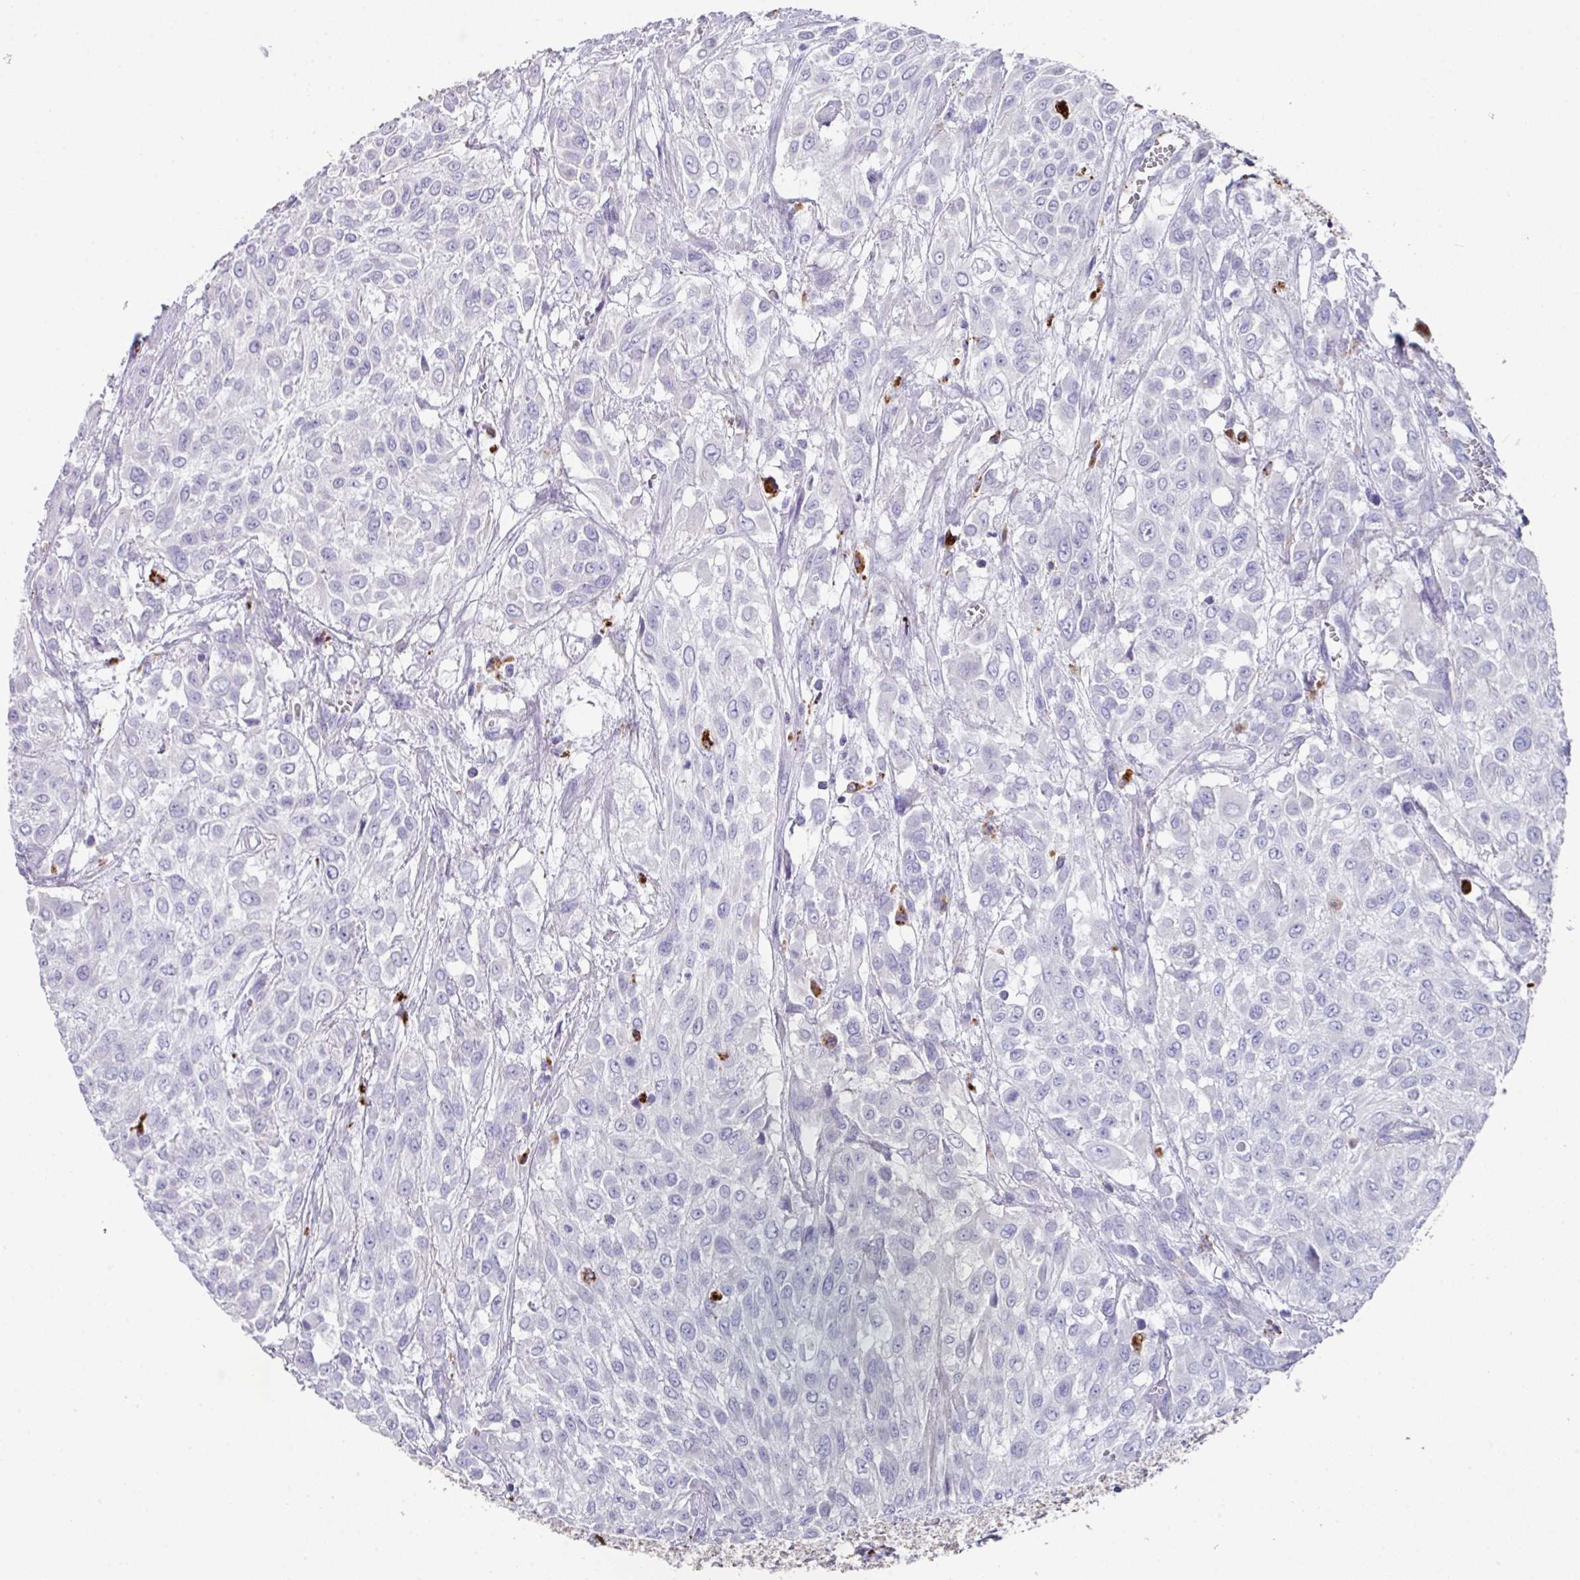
{"staining": {"intensity": "negative", "quantity": "none", "location": "none"}, "tissue": "urothelial cancer", "cell_type": "Tumor cells", "image_type": "cancer", "snomed": [{"axis": "morphology", "description": "Urothelial carcinoma, High grade"}, {"axis": "topography", "description": "Urinary bladder"}], "caption": "This is an immunohistochemistry (IHC) image of urothelial cancer. There is no positivity in tumor cells.", "gene": "CPVL", "patient": {"sex": "male", "age": 57}}